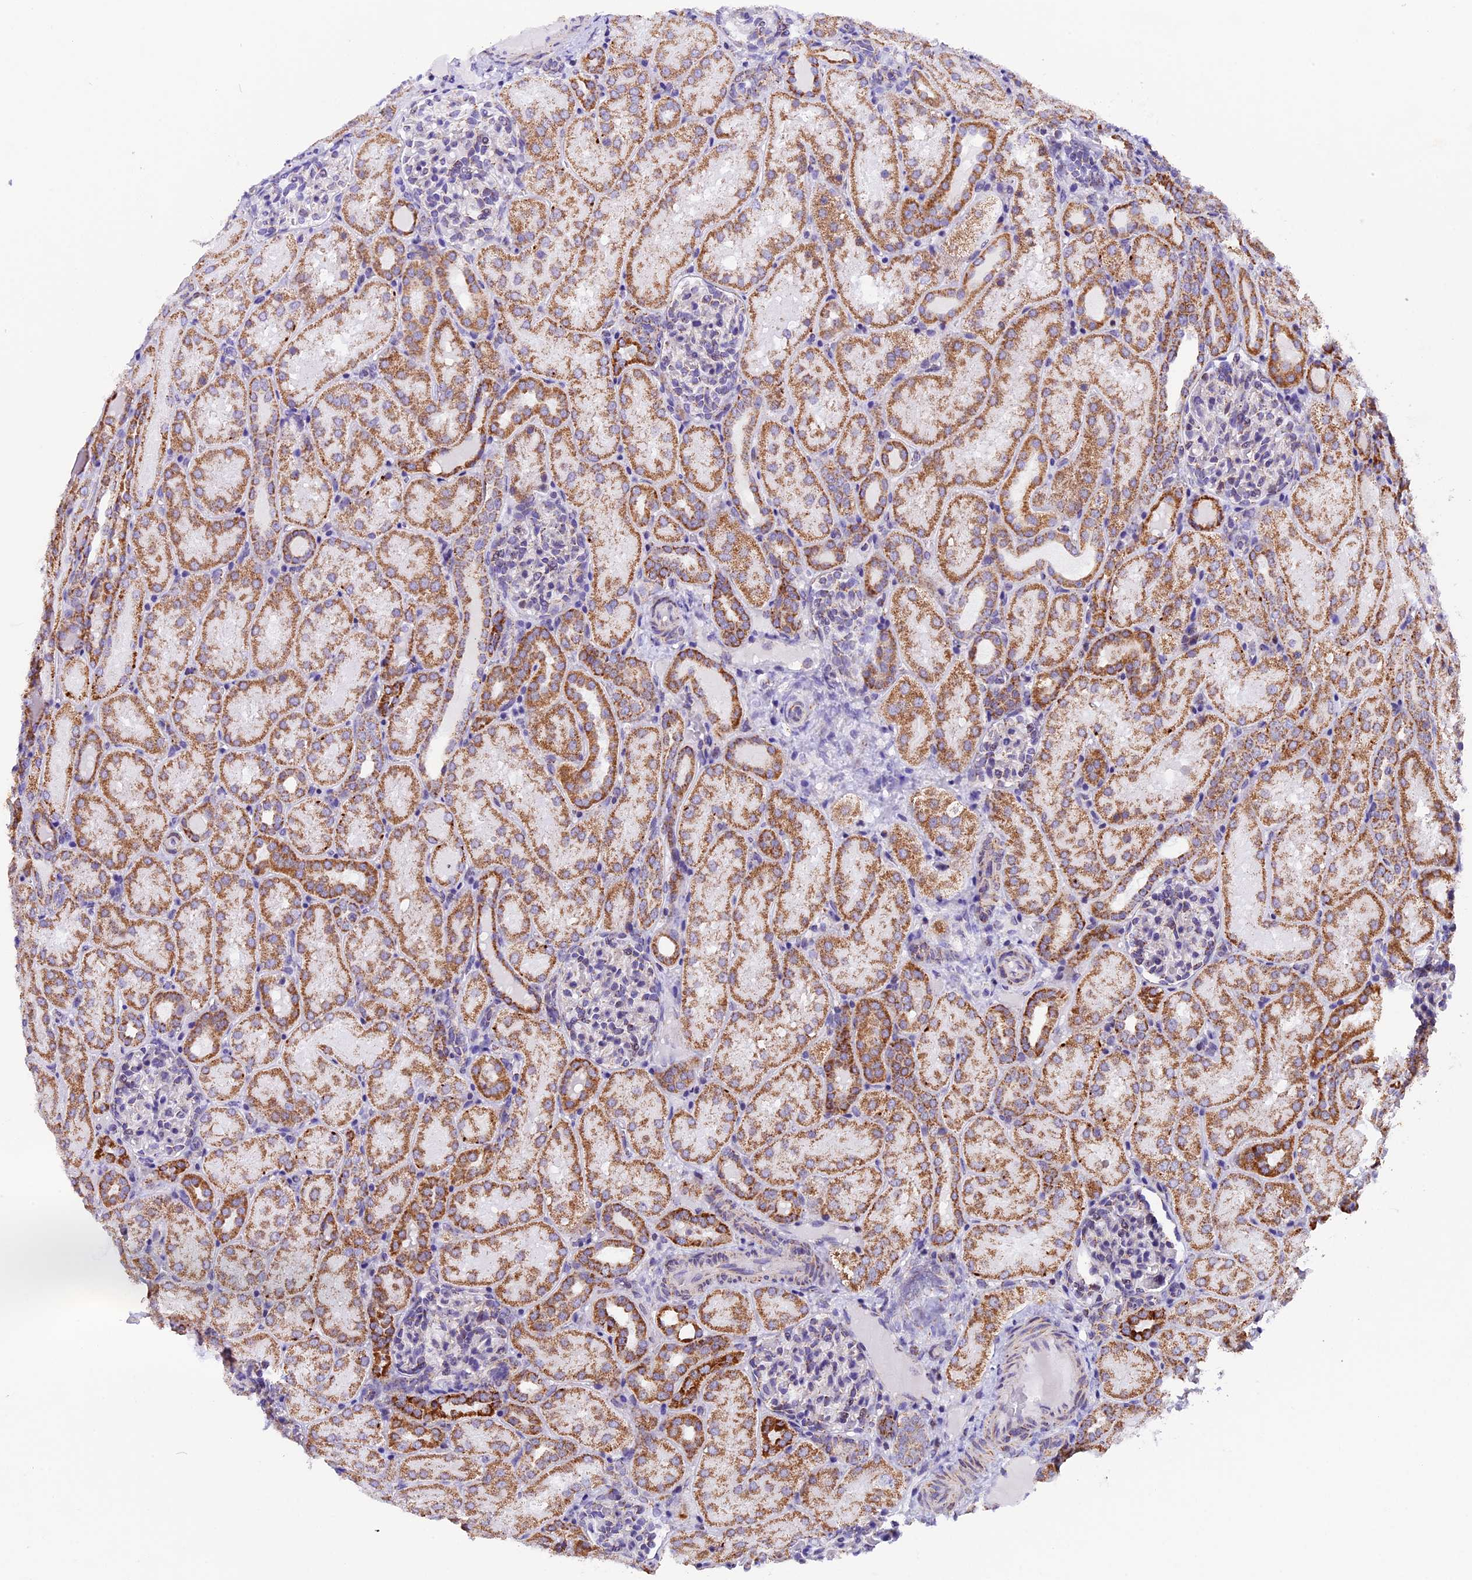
{"staining": {"intensity": "negative", "quantity": "none", "location": "none"}, "tissue": "kidney", "cell_type": "Cells in glomeruli", "image_type": "normal", "snomed": [{"axis": "morphology", "description": "Normal tissue, NOS"}, {"axis": "topography", "description": "Kidney"}], "caption": "A high-resolution micrograph shows immunohistochemistry (IHC) staining of unremarkable kidney, which demonstrates no significant staining in cells in glomeruli.", "gene": "TFAM", "patient": {"sex": "male", "age": 1}}